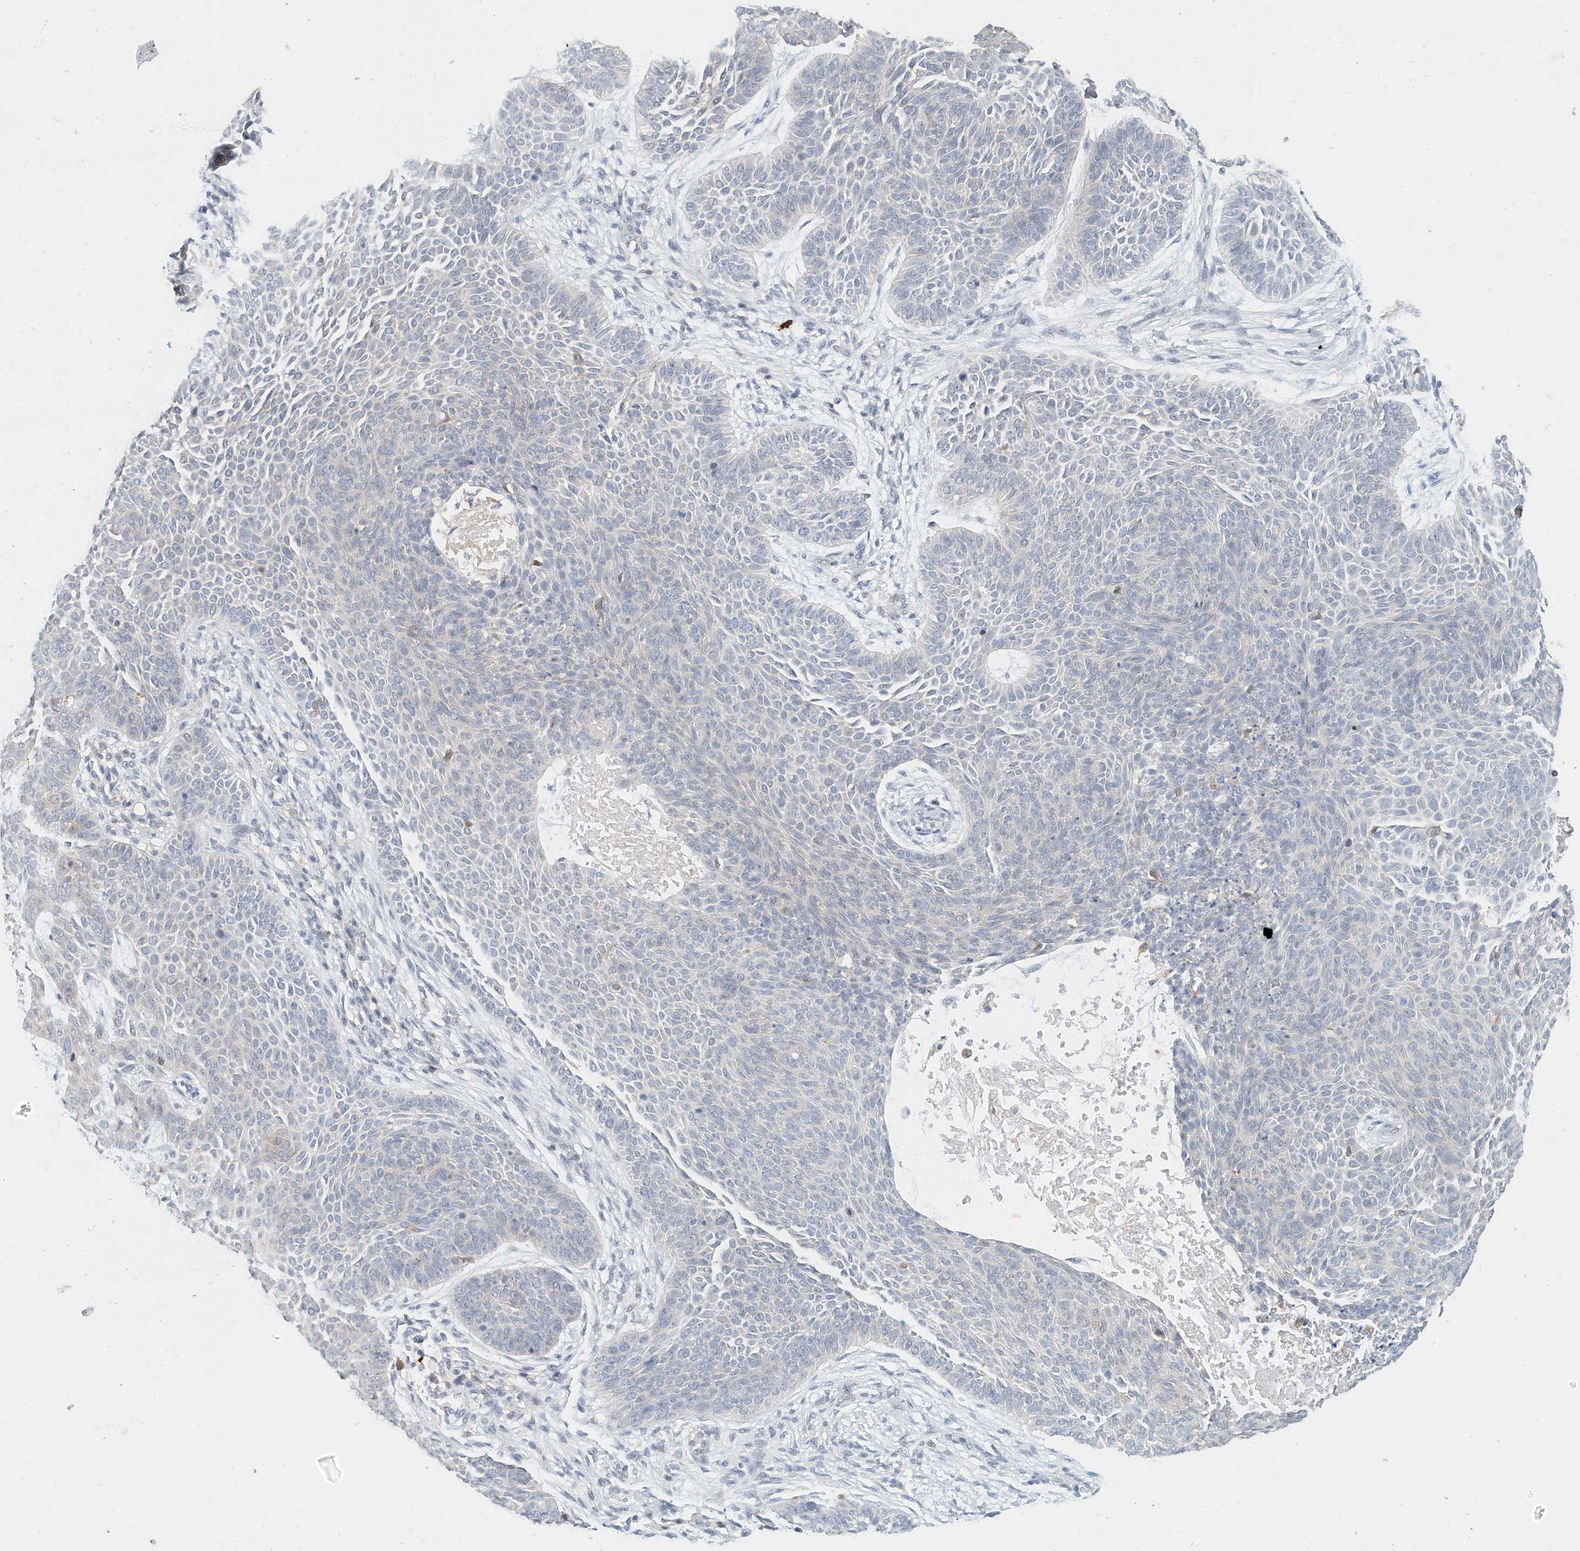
{"staining": {"intensity": "negative", "quantity": "none", "location": "none"}, "tissue": "skin cancer", "cell_type": "Tumor cells", "image_type": "cancer", "snomed": [{"axis": "morphology", "description": "Basal cell carcinoma"}, {"axis": "topography", "description": "Skin"}], "caption": "Tumor cells show no significant expression in skin cancer.", "gene": "MICAL1", "patient": {"sex": "male", "age": 85}}